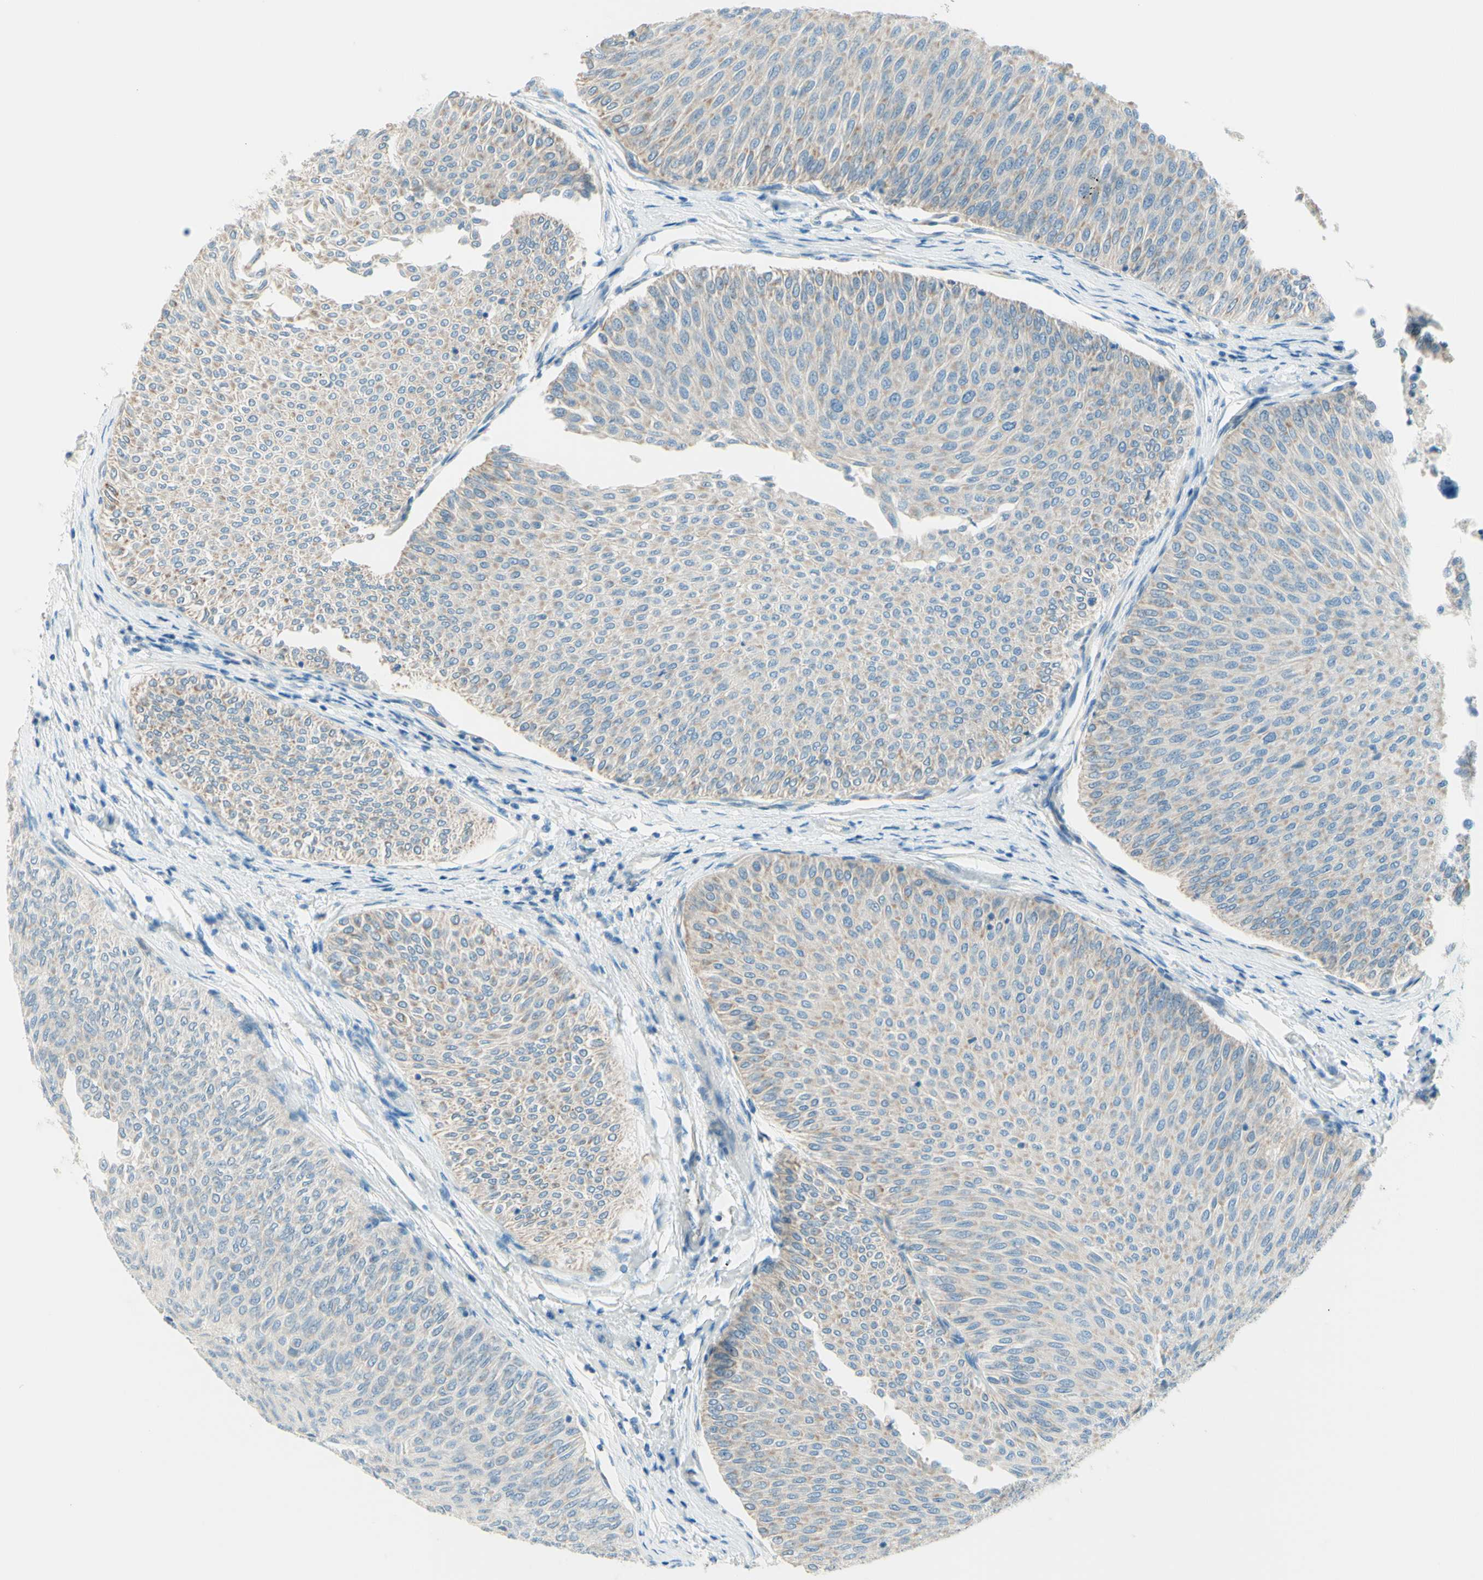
{"staining": {"intensity": "weak", "quantity": "25%-75%", "location": "cytoplasmic/membranous"}, "tissue": "urothelial cancer", "cell_type": "Tumor cells", "image_type": "cancer", "snomed": [{"axis": "morphology", "description": "Urothelial carcinoma, Low grade"}, {"axis": "topography", "description": "Urinary bladder"}], "caption": "IHC (DAB (3,3'-diaminobenzidine)) staining of human urothelial cancer displays weak cytoplasmic/membranous protein staining in about 25%-75% of tumor cells. (Brightfield microscopy of DAB IHC at high magnification).", "gene": "JPH1", "patient": {"sex": "male", "age": 78}}